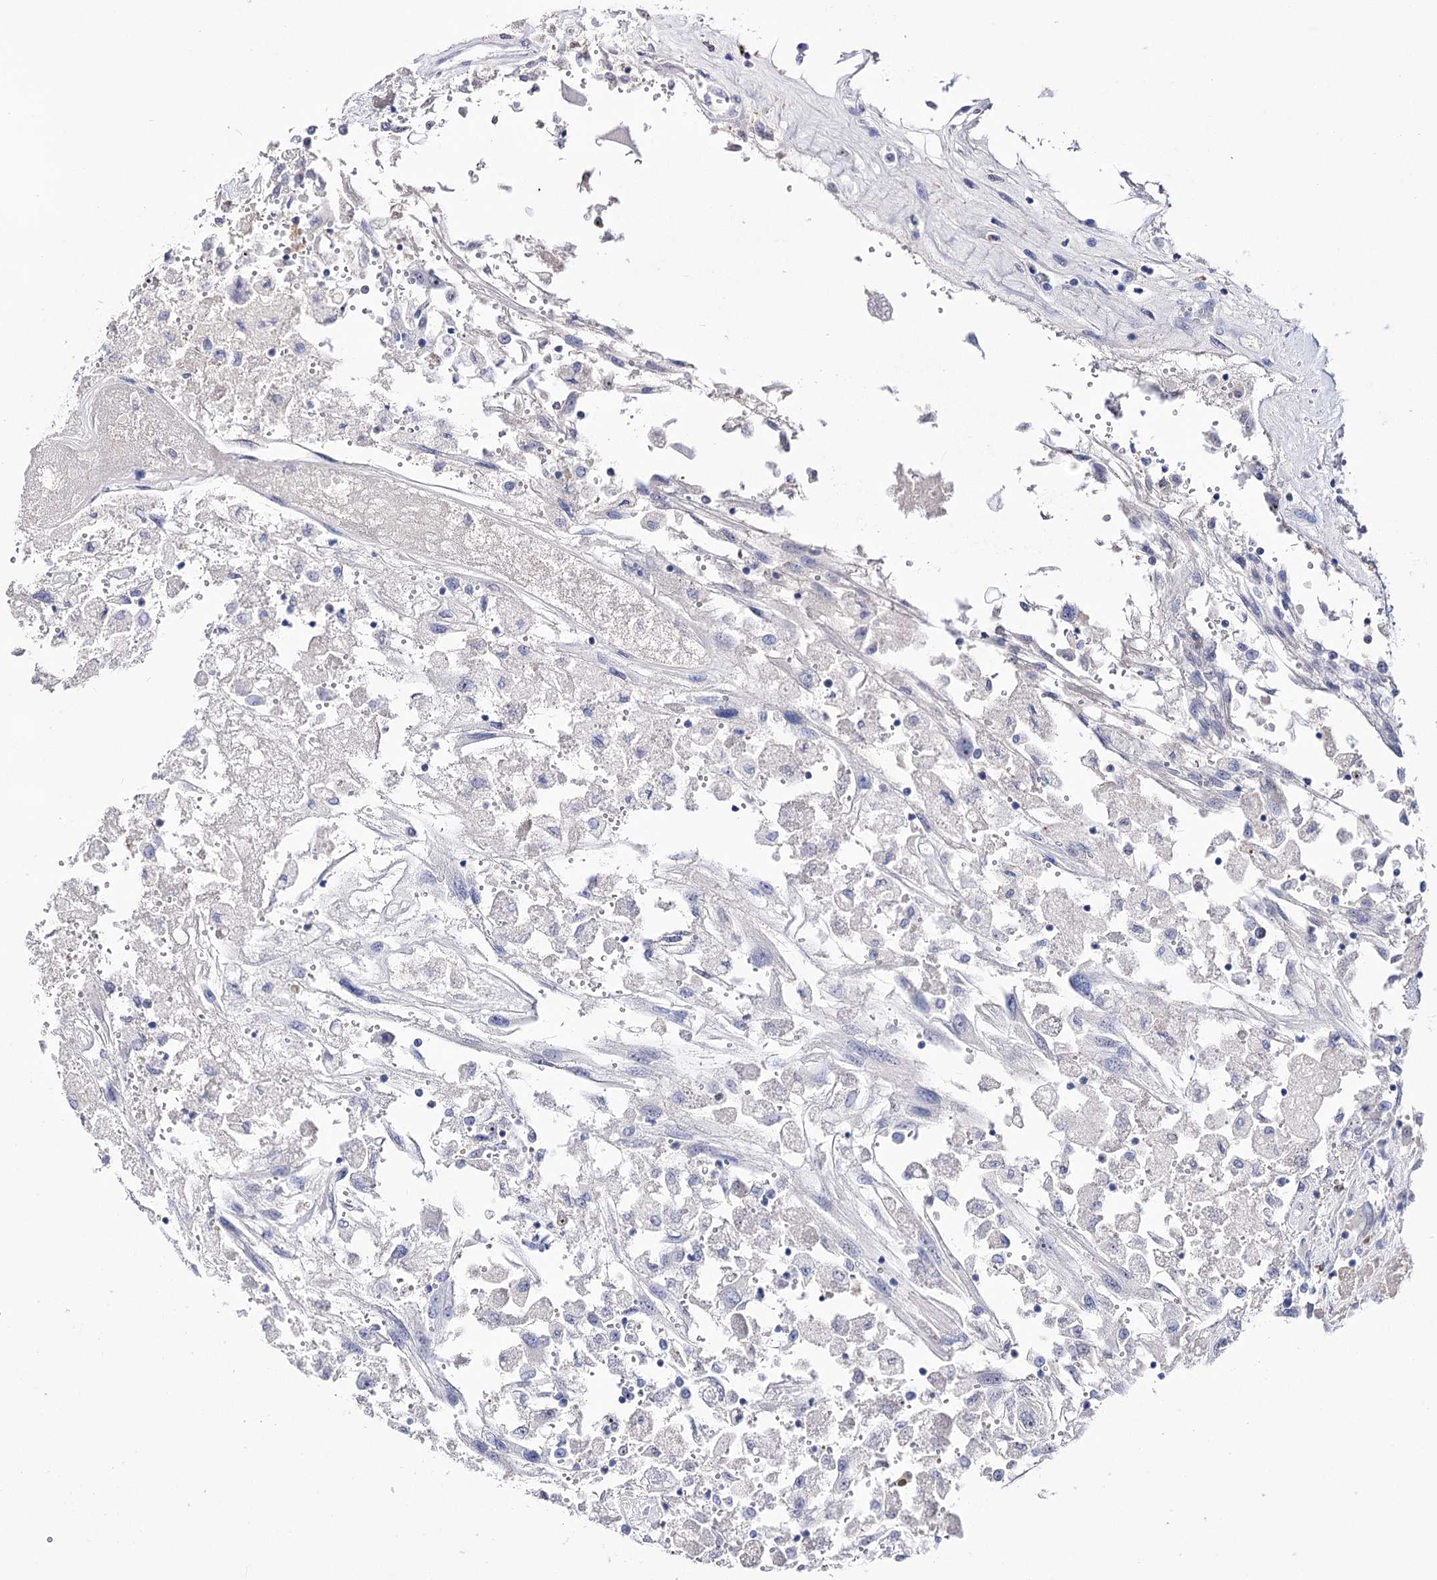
{"staining": {"intensity": "negative", "quantity": "none", "location": "none"}, "tissue": "renal cancer", "cell_type": "Tumor cells", "image_type": "cancer", "snomed": [{"axis": "morphology", "description": "Adenocarcinoma, NOS"}, {"axis": "topography", "description": "Kidney"}], "caption": "DAB immunohistochemical staining of renal adenocarcinoma demonstrates no significant expression in tumor cells.", "gene": "PCGF5", "patient": {"sex": "female", "age": 52}}